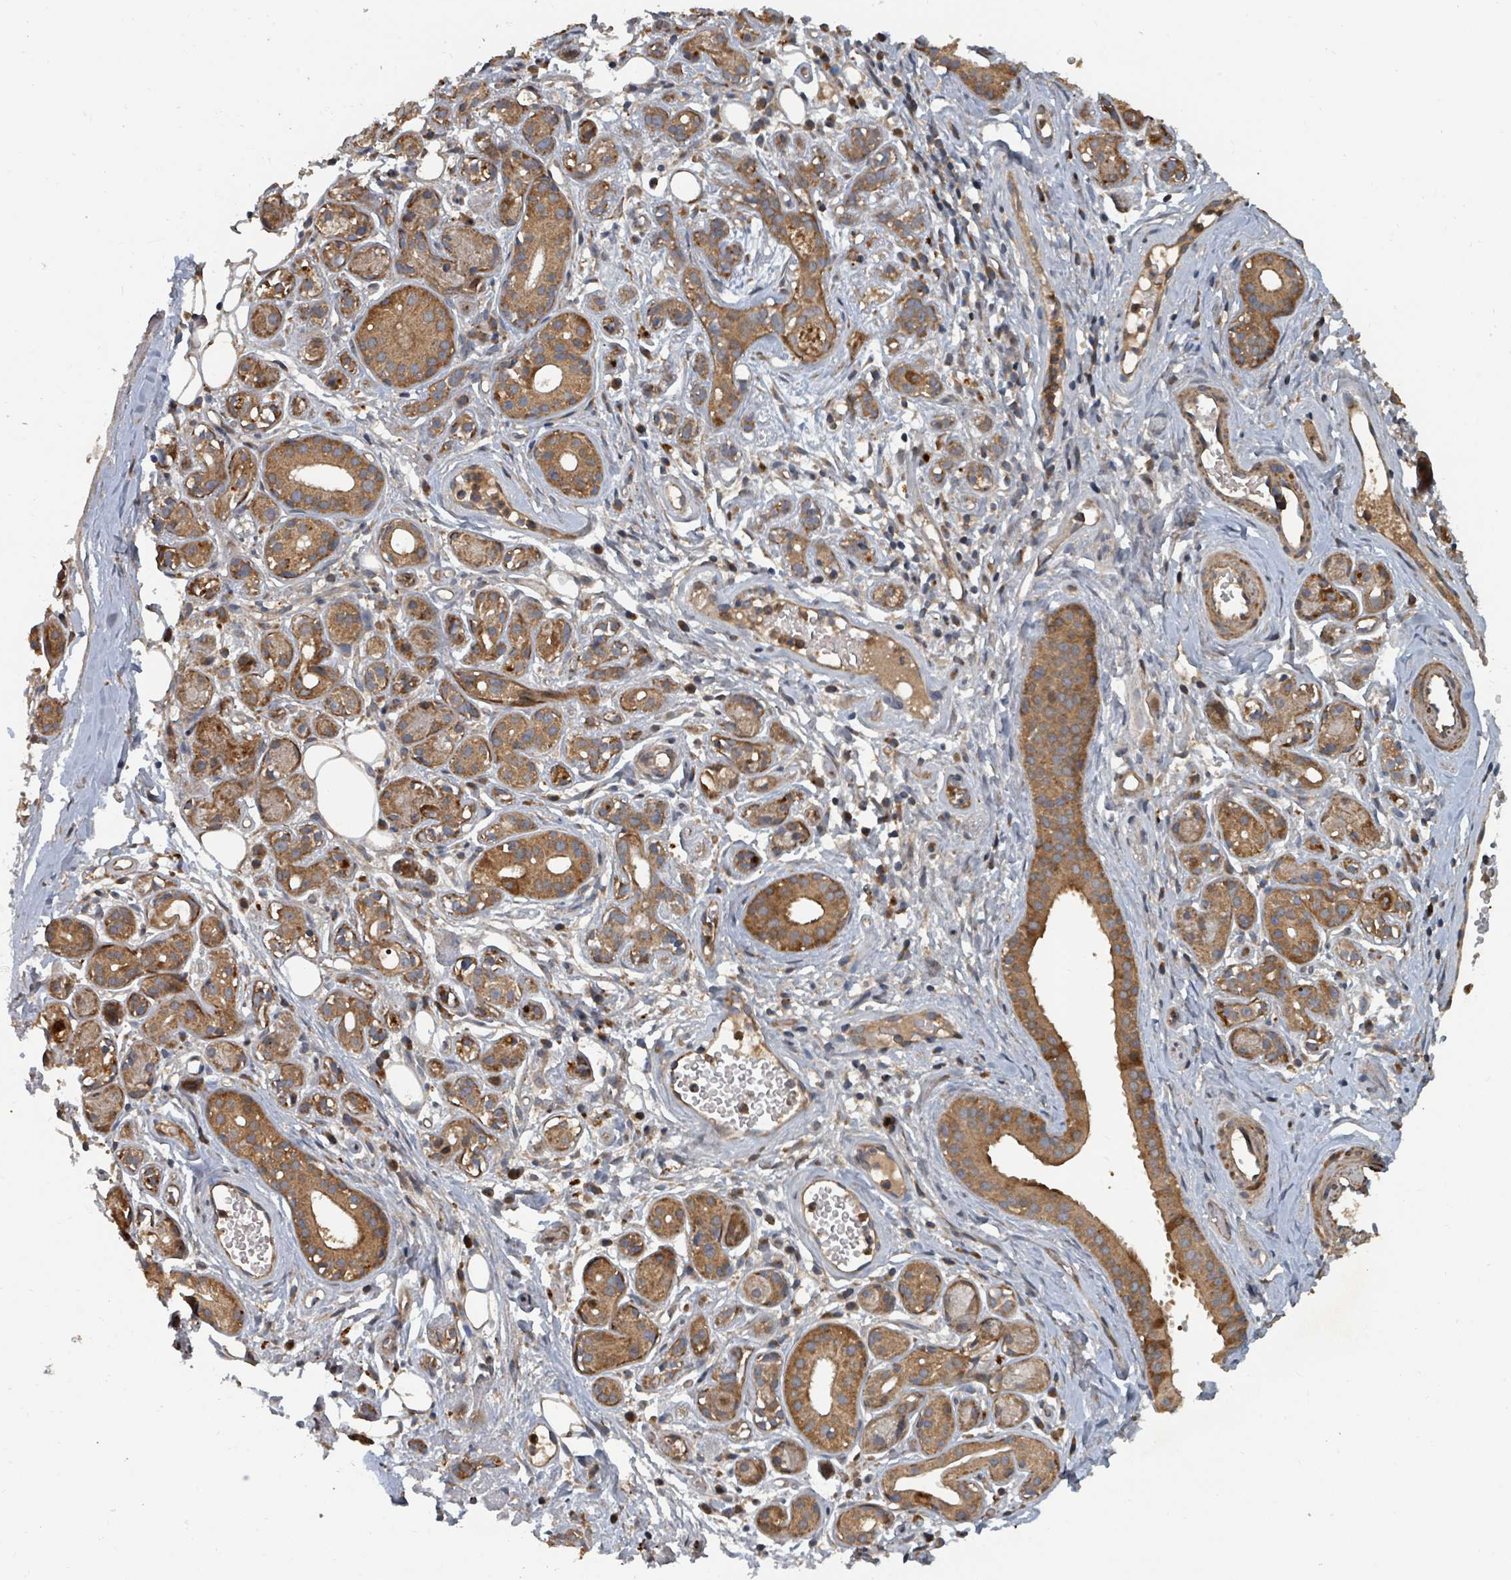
{"staining": {"intensity": "moderate", "quantity": ">75%", "location": "cytoplasmic/membranous"}, "tissue": "salivary gland", "cell_type": "Glandular cells", "image_type": "normal", "snomed": [{"axis": "morphology", "description": "Normal tissue, NOS"}, {"axis": "topography", "description": "Salivary gland"}], "caption": "Immunohistochemical staining of normal salivary gland displays moderate cytoplasmic/membranous protein expression in about >75% of glandular cells.", "gene": "DPM1", "patient": {"sex": "male", "age": 54}}